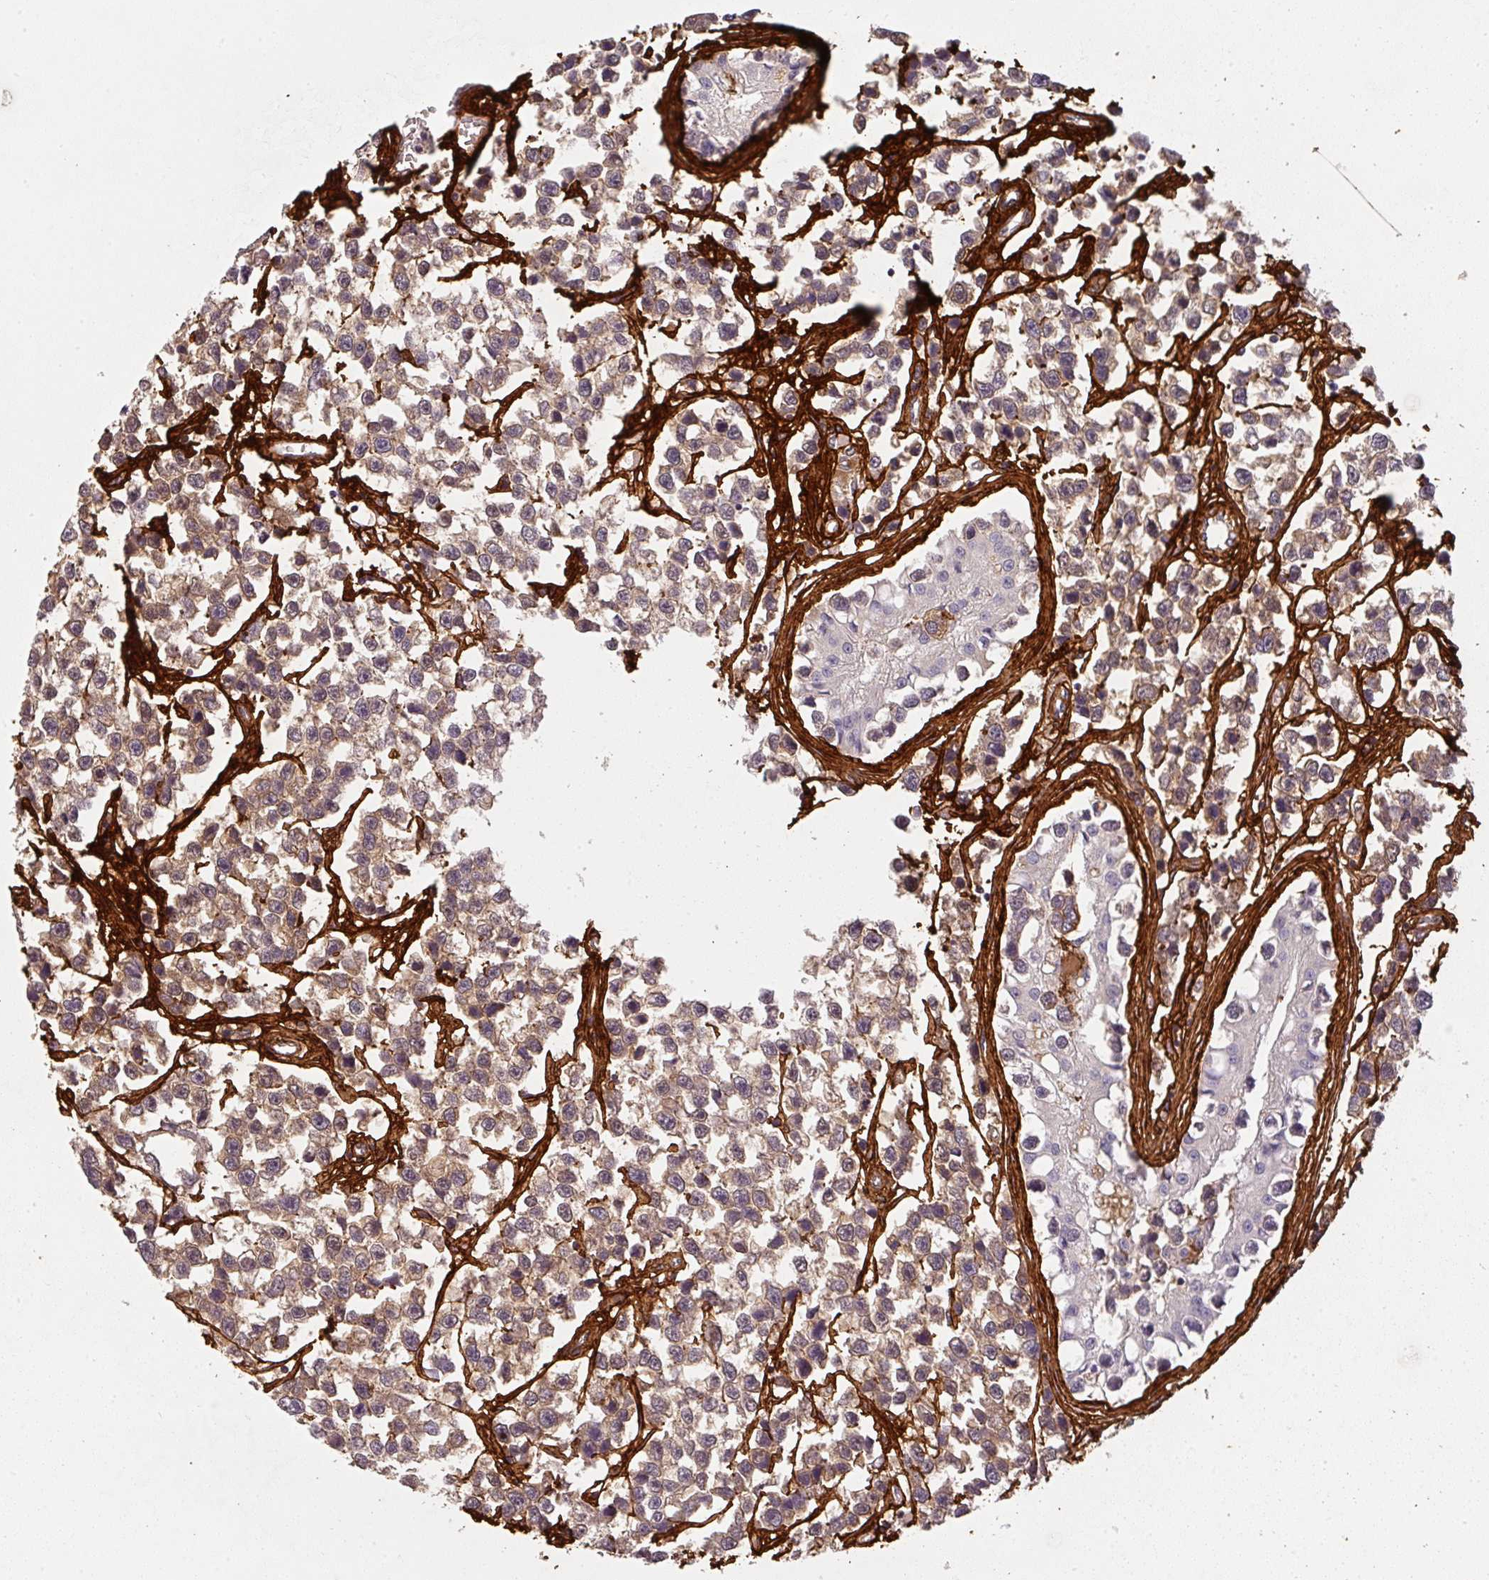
{"staining": {"intensity": "weak", "quantity": "25%-75%", "location": "cytoplasmic/membranous"}, "tissue": "testis cancer", "cell_type": "Tumor cells", "image_type": "cancer", "snomed": [{"axis": "morphology", "description": "Seminoma, NOS"}, {"axis": "topography", "description": "Testis"}], "caption": "Testis cancer stained with a protein marker shows weak staining in tumor cells.", "gene": "COL3A1", "patient": {"sex": "male", "age": 26}}